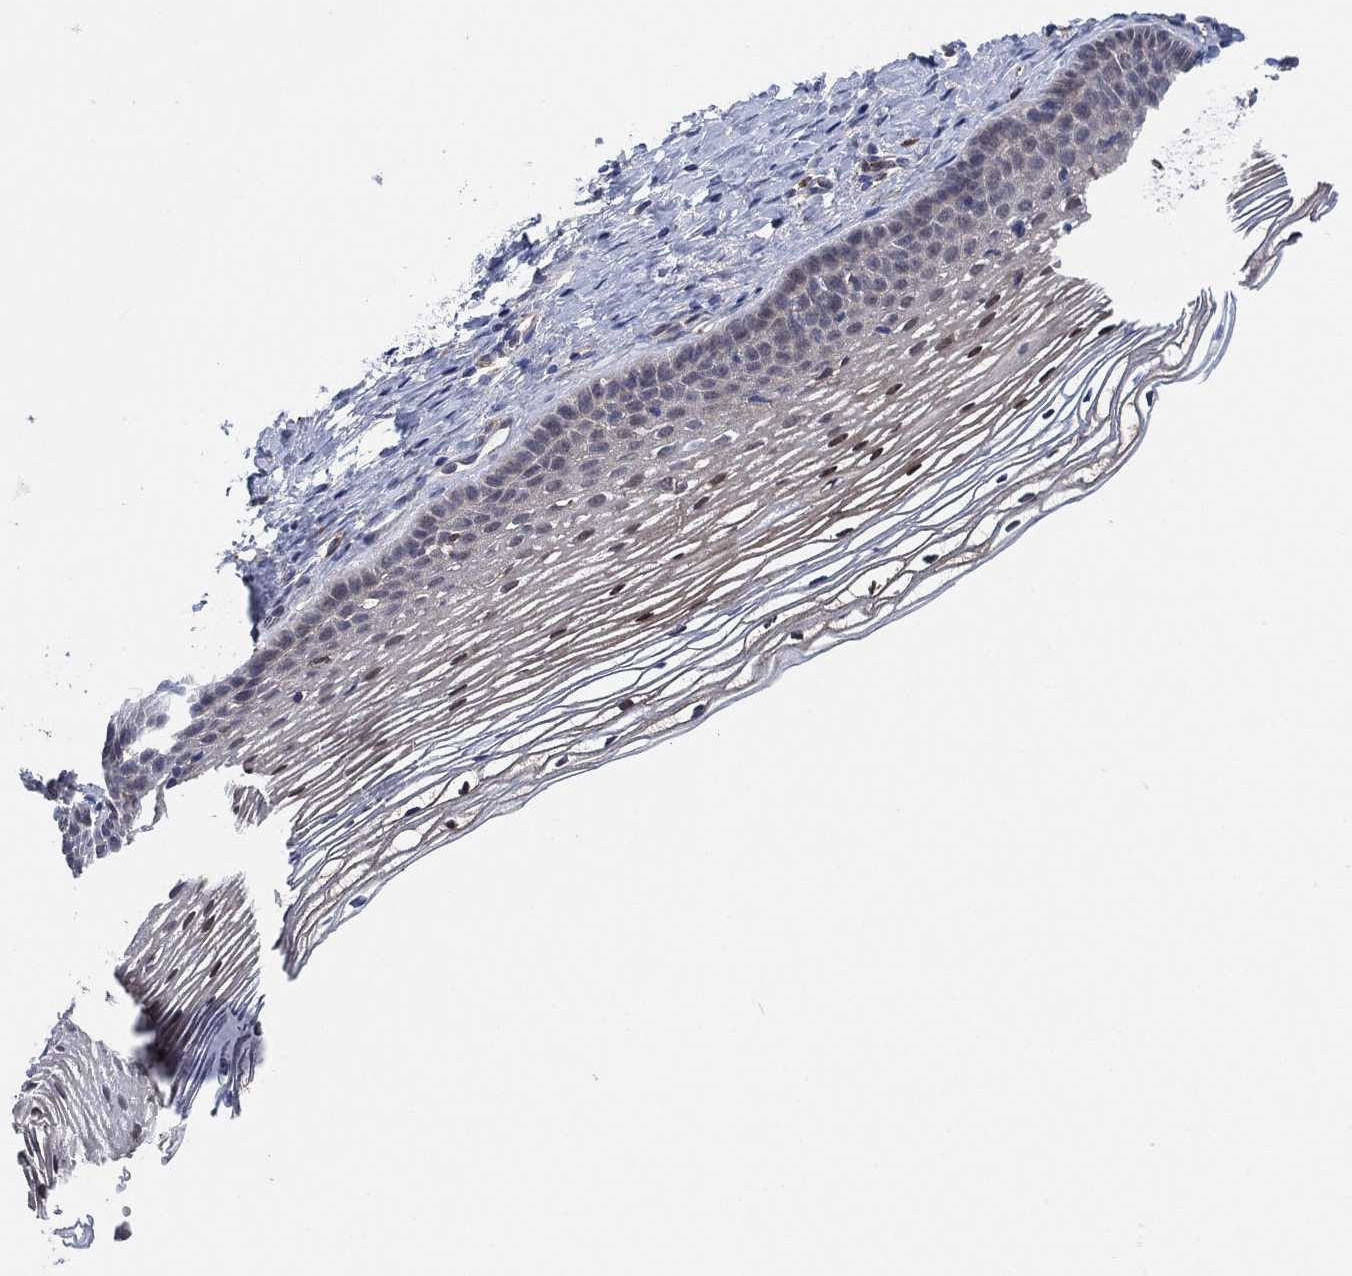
{"staining": {"intensity": "negative", "quantity": "none", "location": "none"}, "tissue": "cervix", "cell_type": "Squamous epithelial cells", "image_type": "normal", "snomed": [{"axis": "morphology", "description": "Normal tissue, NOS"}, {"axis": "topography", "description": "Cervix"}], "caption": "IHC histopathology image of benign cervix stained for a protein (brown), which displays no staining in squamous epithelial cells.", "gene": "FES", "patient": {"sex": "female", "age": 39}}